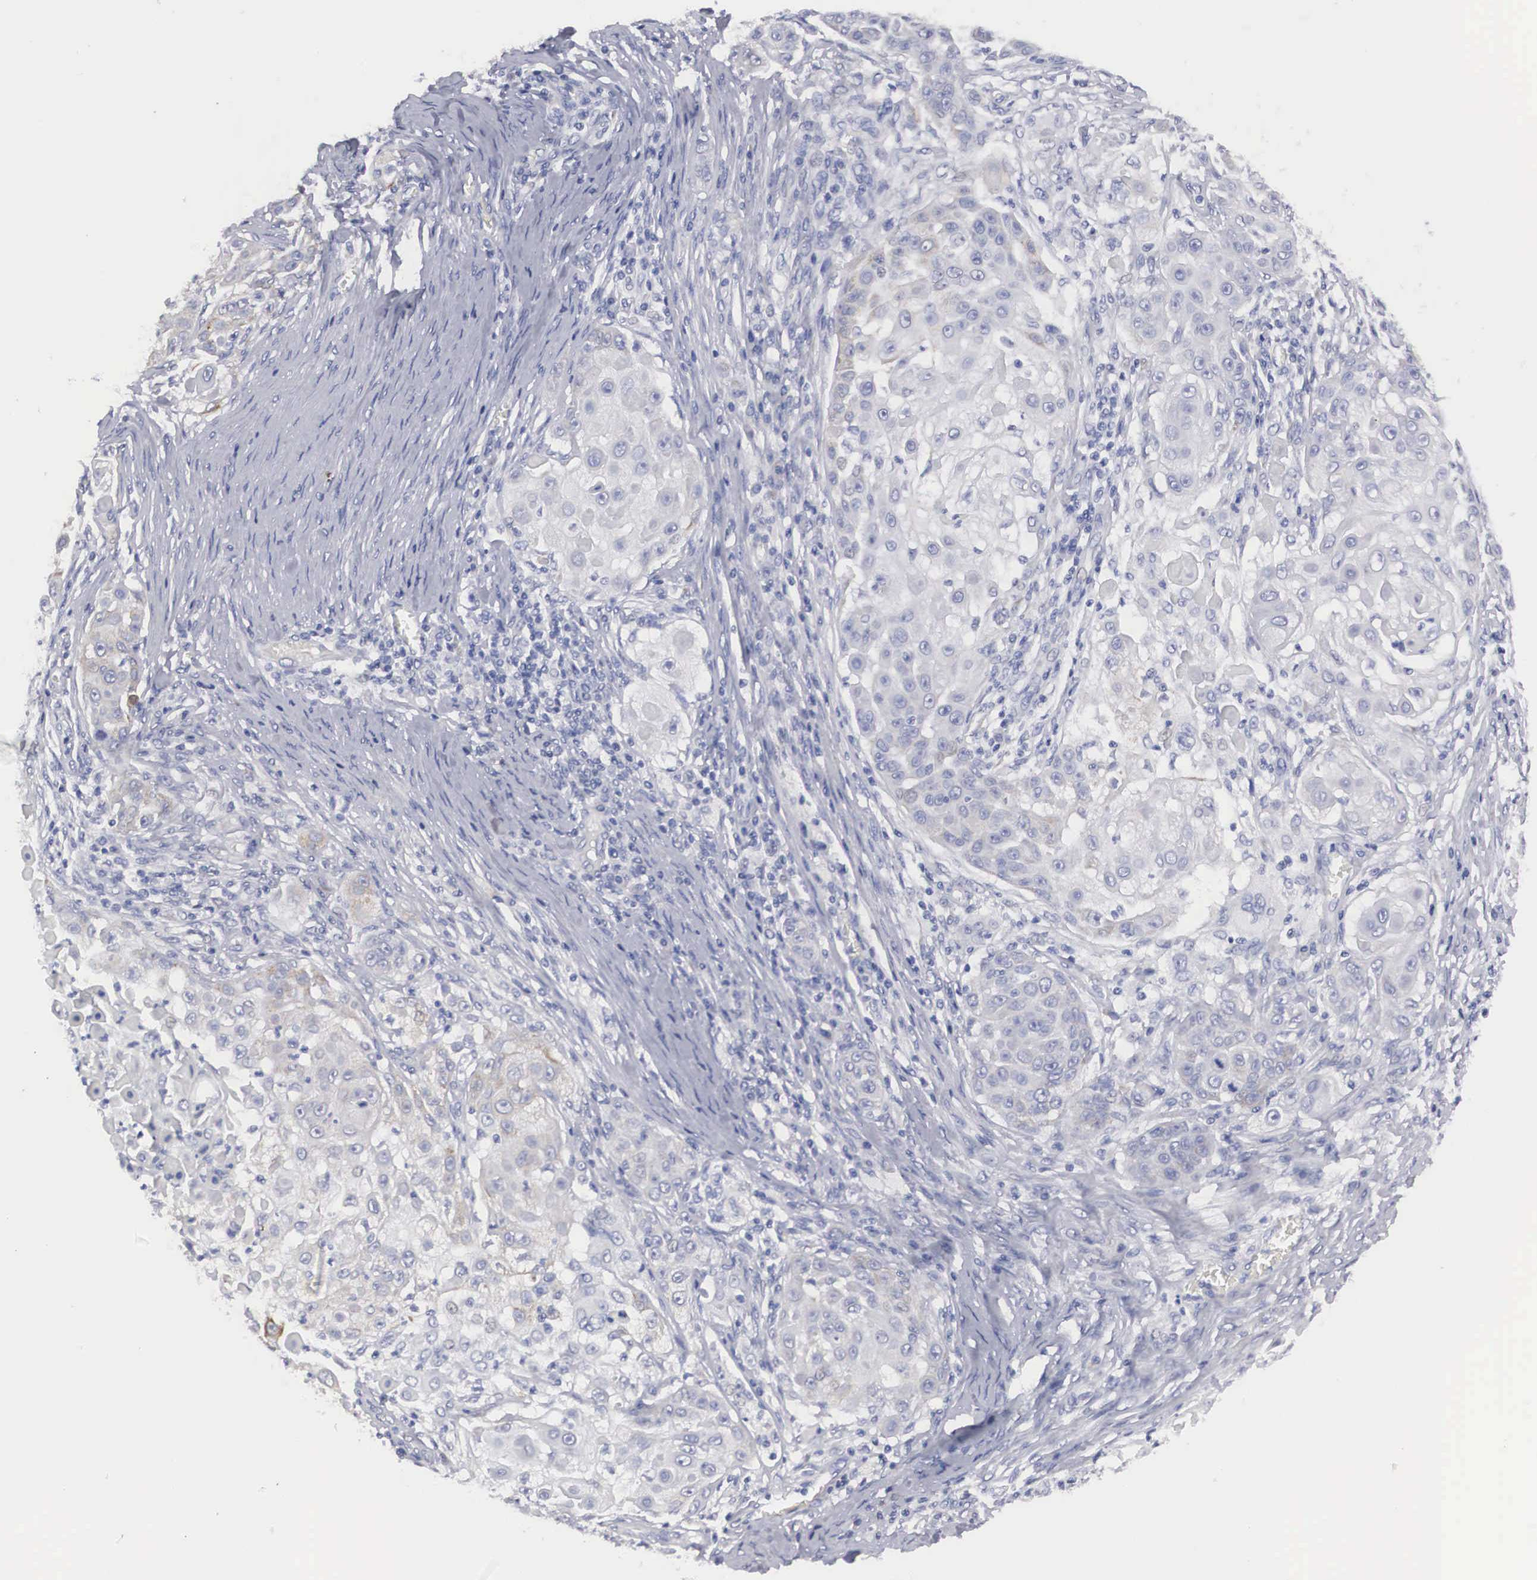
{"staining": {"intensity": "negative", "quantity": "none", "location": "none"}, "tissue": "skin cancer", "cell_type": "Tumor cells", "image_type": "cancer", "snomed": [{"axis": "morphology", "description": "Squamous cell carcinoma, NOS"}, {"axis": "topography", "description": "Skin"}], "caption": "A photomicrograph of skin squamous cell carcinoma stained for a protein shows no brown staining in tumor cells.", "gene": "ARMCX3", "patient": {"sex": "female", "age": 57}}